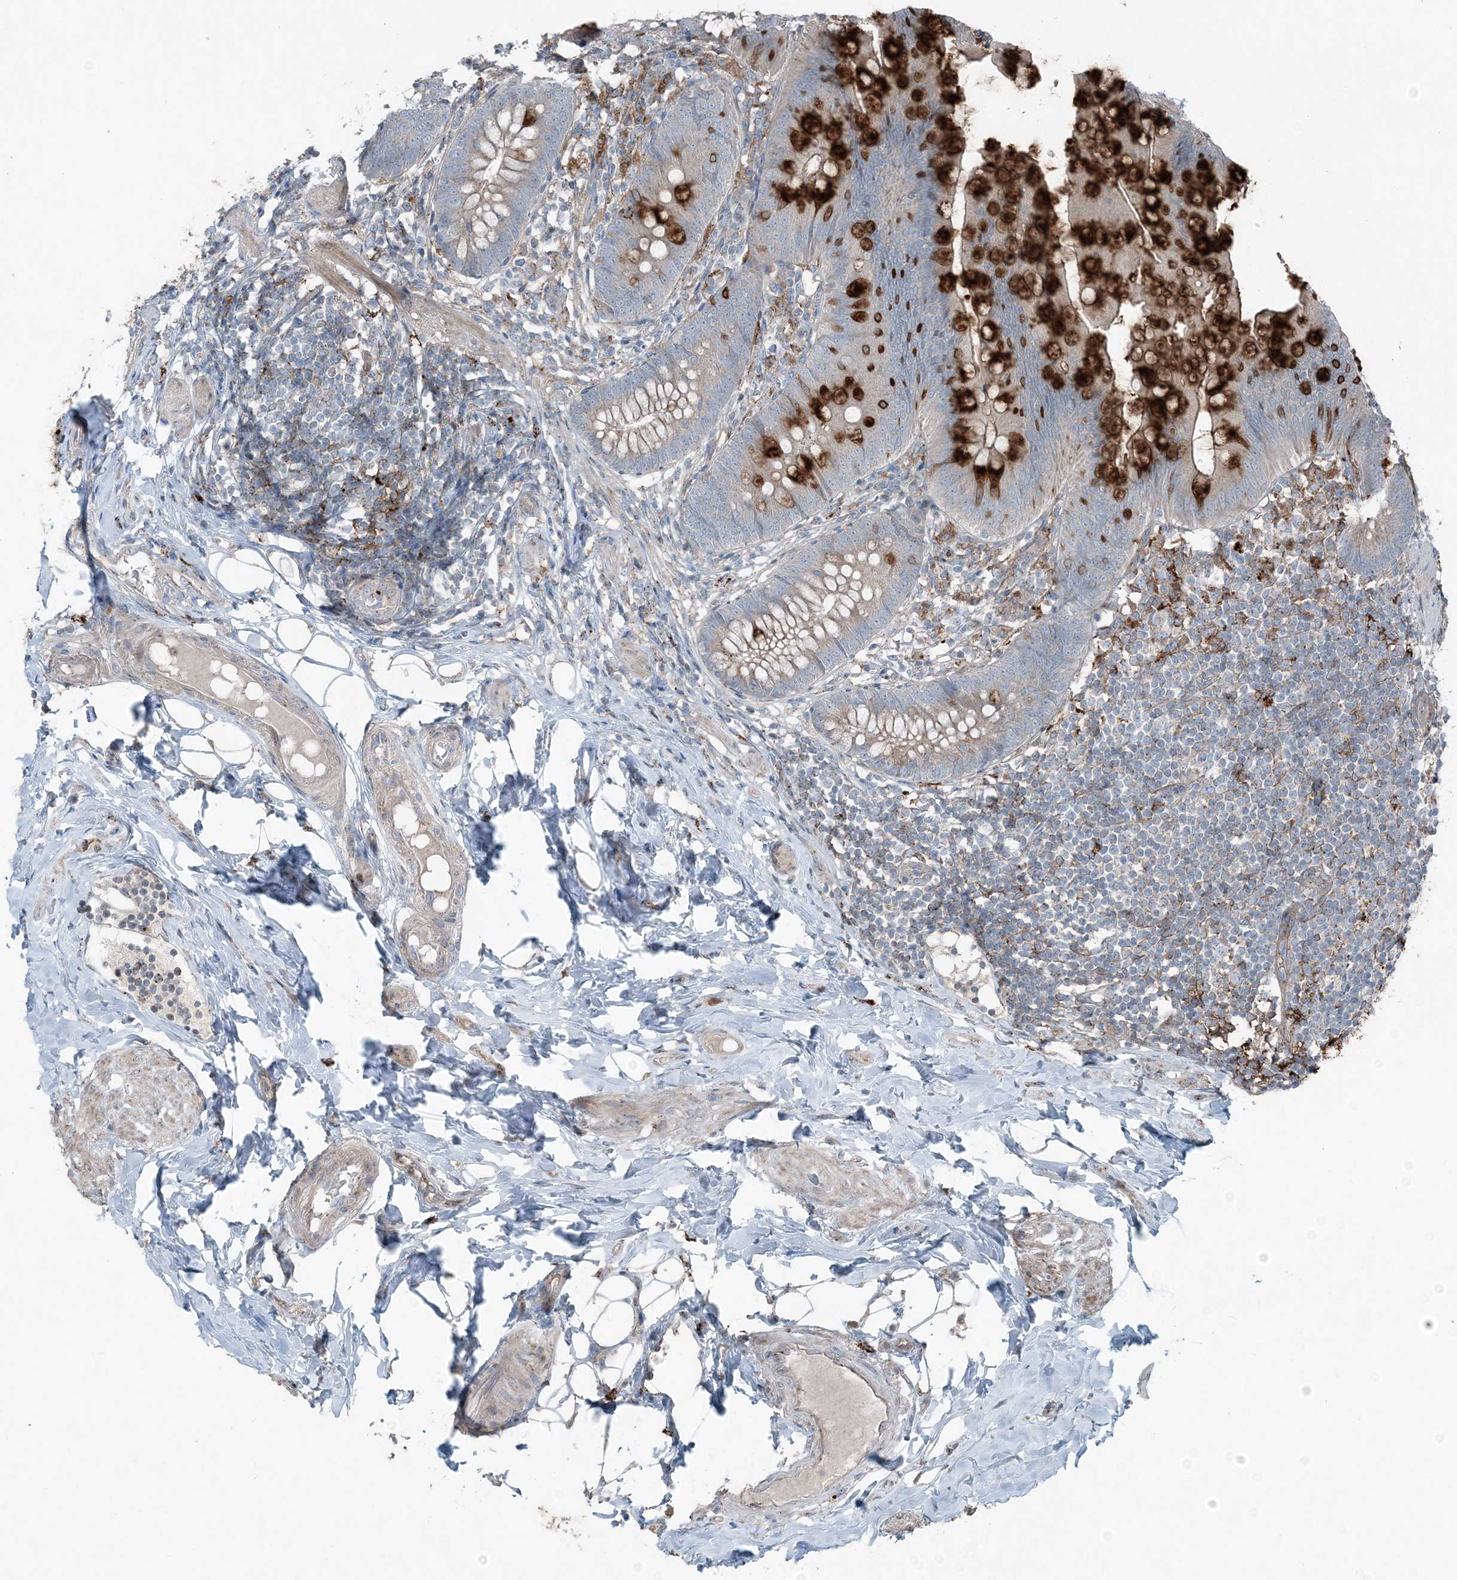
{"staining": {"intensity": "strong", "quantity": "<25%", "location": "cytoplasmic/membranous"}, "tissue": "appendix", "cell_type": "Glandular cells", "image_type": "normal", "snomed": [{"axis": "morphology", "description": "Normal tissue, NOS"}, {"axis": "topography", "description": "Appendix"}], "caption": "About <25% of glandular cells in benign appendix exhibit strong cytoplasmic/membranous protein expression as visualized by brown immunohistochemical staining.", "gene": "KY", "patient": {"sex": "female", "age": 62}}